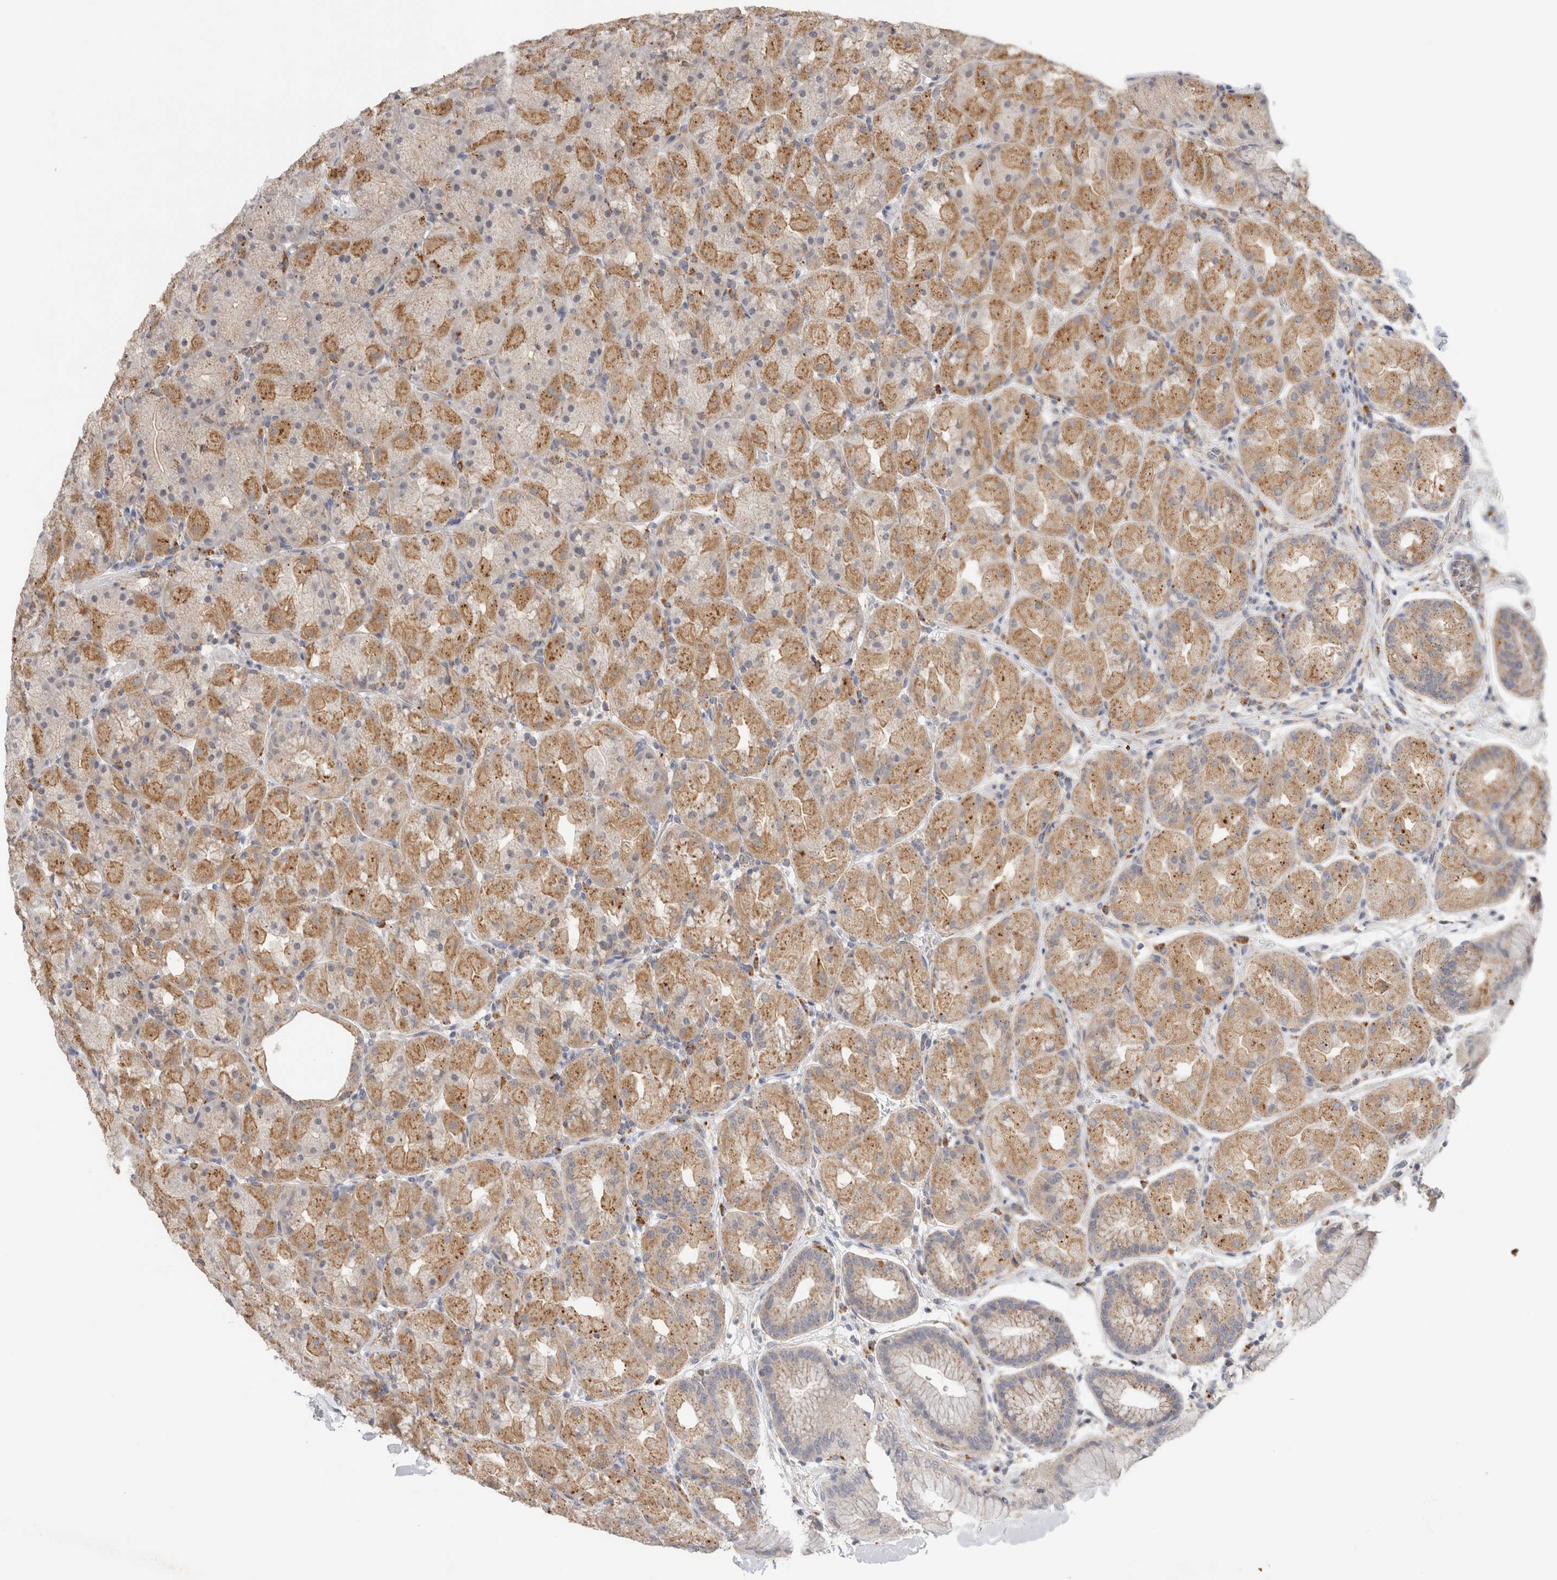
{"staining": {"intensity": "moderate", "quantity": "25%-75%", "location": "cytoplasmic/membranous"}, "tissue": "stomach", "cell_type": "Glandular cells", "image_type": "normal", "snomed": [{"axis": "morphology", "description": "Normal tissue, NOS"}, {"axis": "topography", "description": "Stomach, upper"}, {"axis": "topography", "description": "Stomach"}], "caption": "Immunohistochemistry (IHC) histopathology image of normal stomach: human stomach stained using IHC exhibits medium levels of moderate protein expression localized specifically in the cytoplasmic/membranous of glandular cells, appearing as a cytoplasmic/membranous brown color.", "gene": "GNS", "patient": {"sex": "male", "age": 48}}